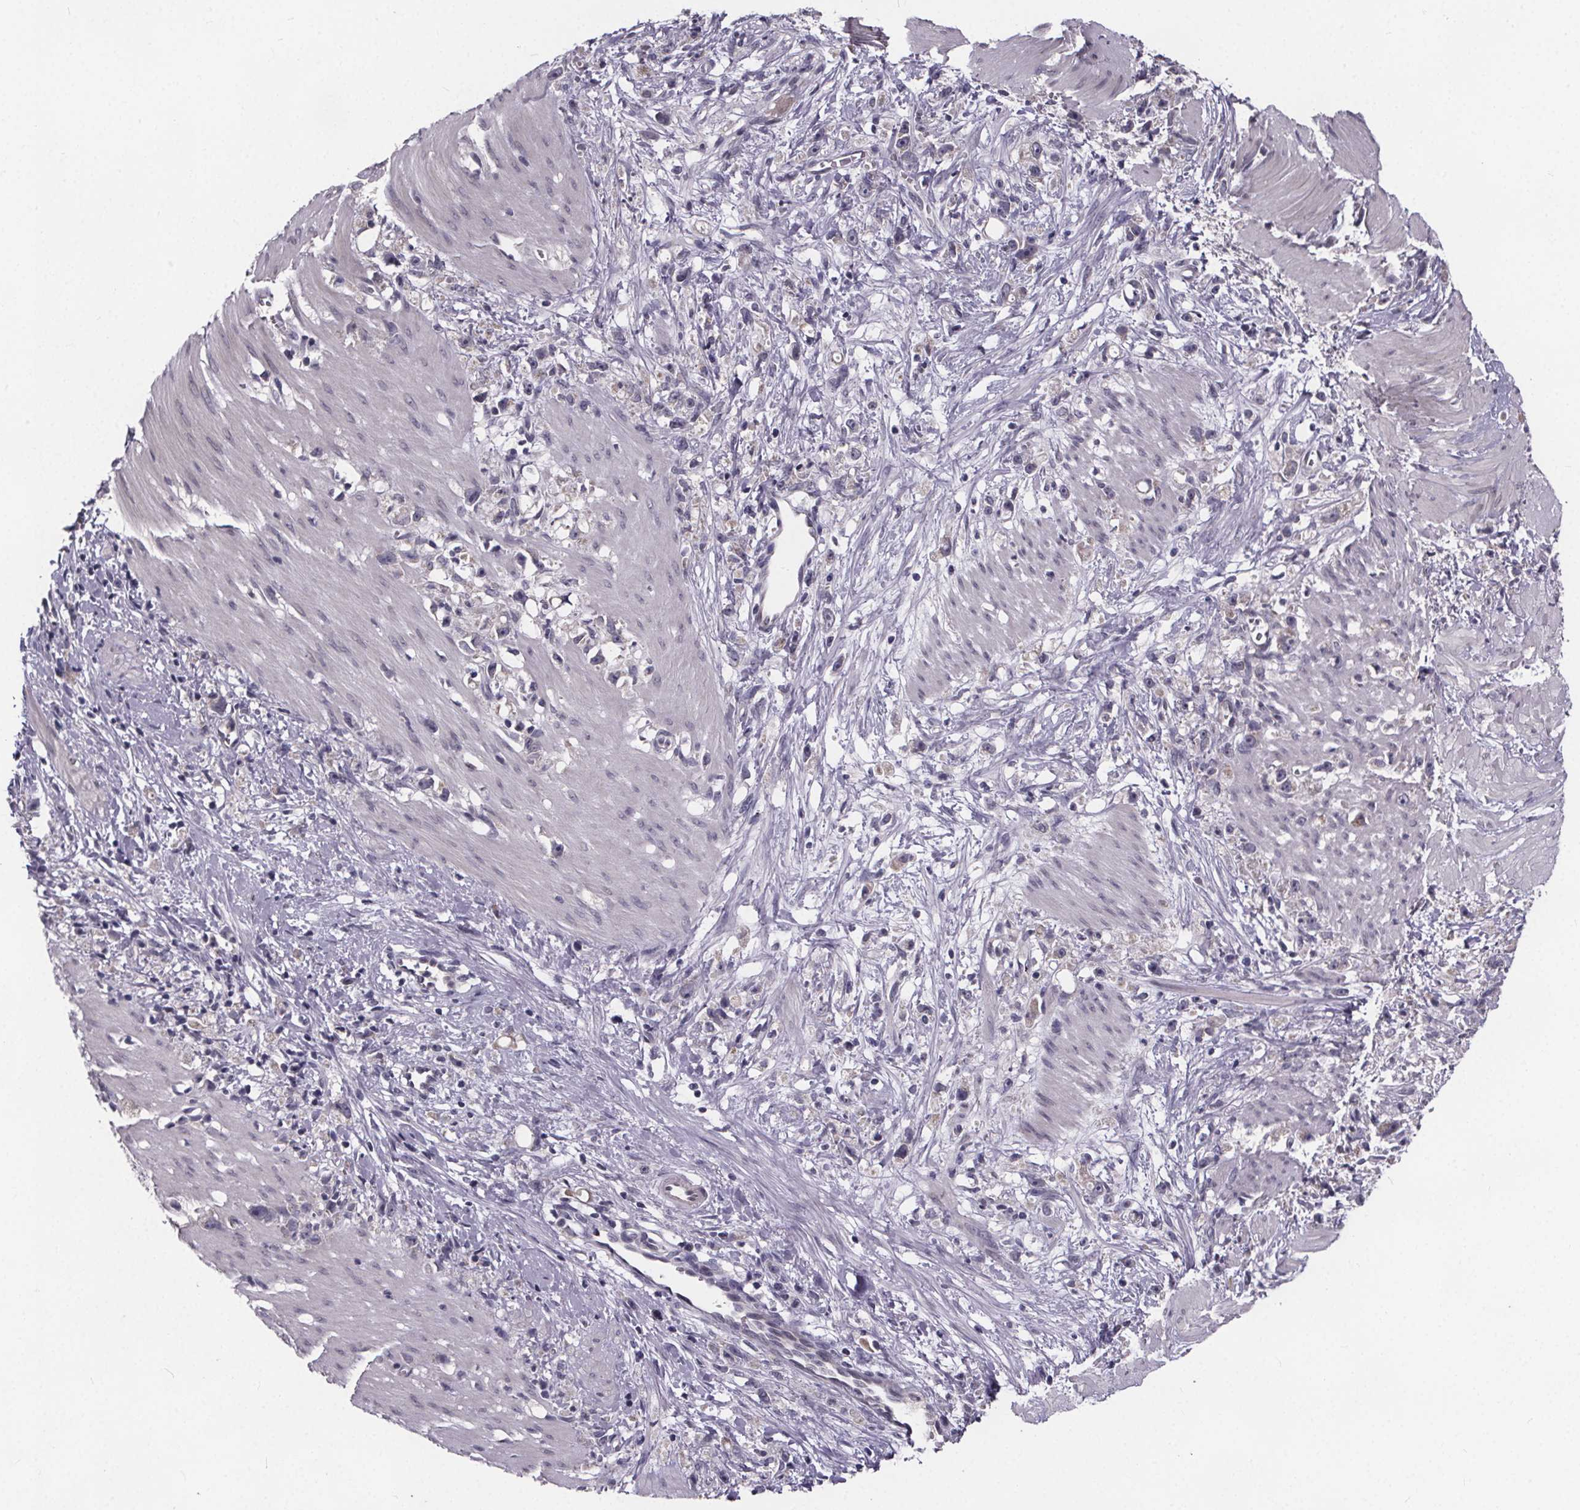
{"staining": {"intensity": "negative", "quantity": "none", "location": "none"}, "tissue": "stomach cancer", "cell_type": "Tumor cells", "image_type": "cancer", "snomed": [{"axis": "morphology", "description": "Adenocarcinoma, NOS"}, {"axis": "topography", "description": "Stomach"}], "caption": "Immunohistochemical staining of stomach cancer (adenocarcinoma) demonstrates no significant staining in tumor cells.", "gene": "FAM181B", "patient": {"sex": "female", "age": 59}}